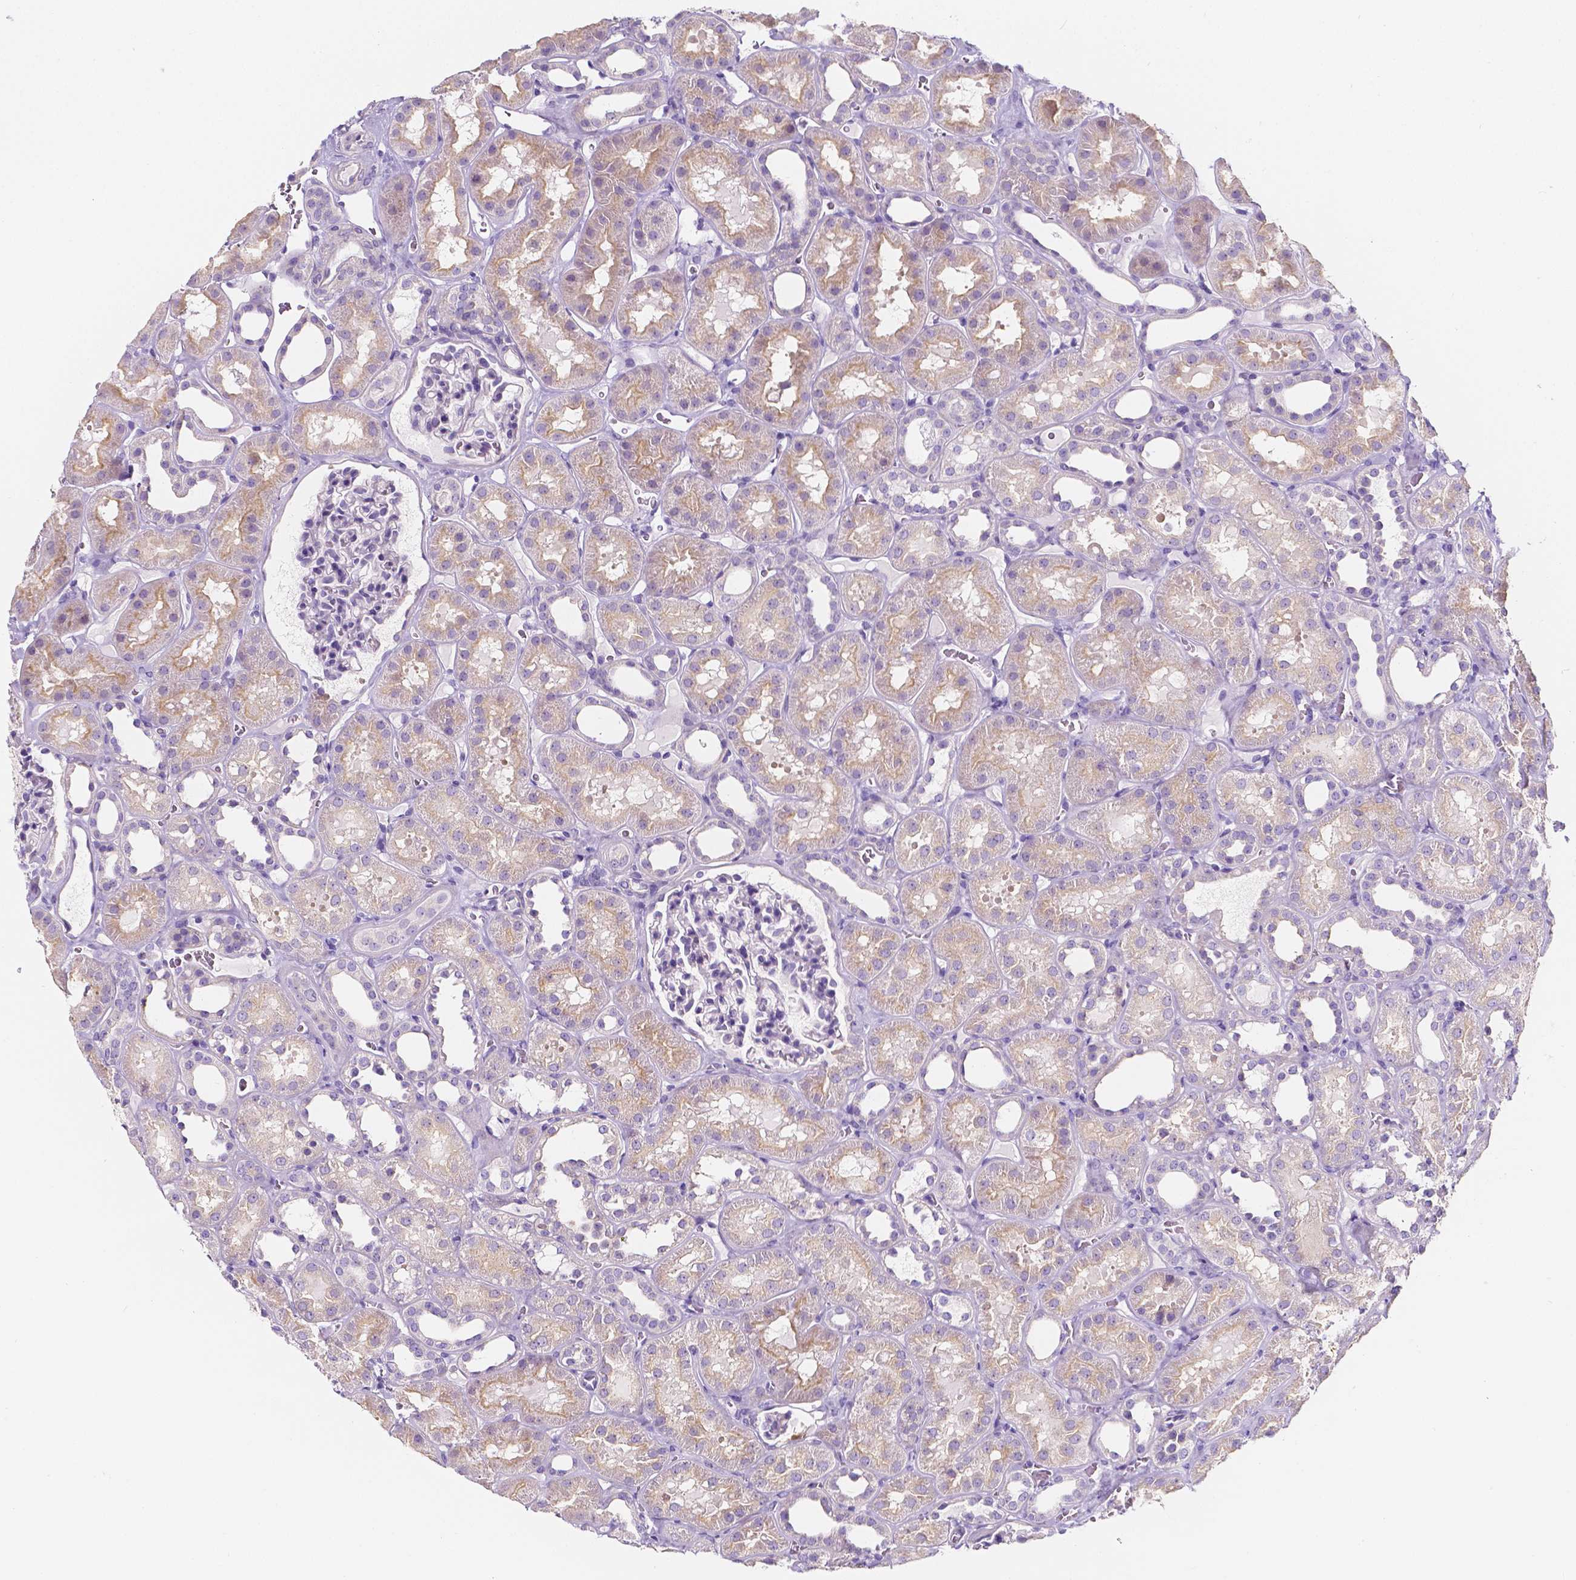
{"staining": {"intensity": "negative", "quantity": "none", "location": "none"}, "tissue": "kidney", "cell_type": "Cells in glomeruli", "image_type": "normal", "snomed": [{"axis": "morphology", "description": "Normal tissue, NOS"}, {"axis": "topography", "description": "Kidney"}], "caption": "A high-resolution image shows immunohistochemistry staining of benign kidney, which demonstrates no significant expression in cells in glomeruli.", "gene": "CLSTN2", "patient": {"sex": "female", "age": 41}}